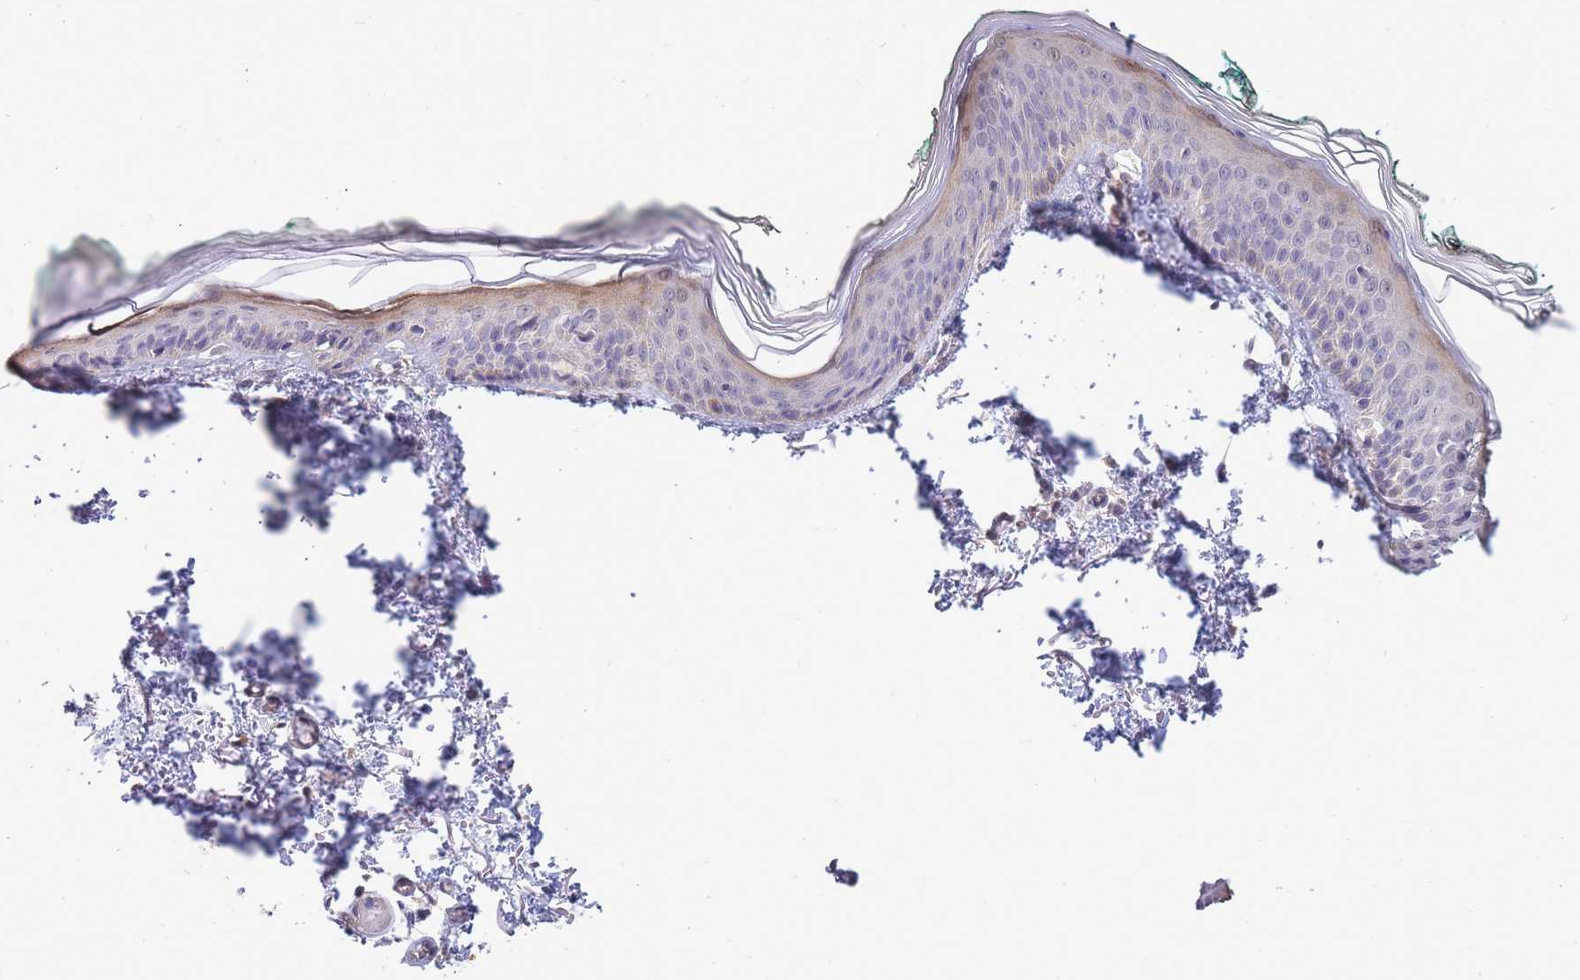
{"staining": {"intensity": "negative", "quantity": "none", "location": "none"}, "tissue": "skin", "cell_type": "Fibroblasts", "image_type": "normal", "snomed": [{"axis": "morphology", "description": "Normal tissue, NOS"}, {"axis": "morphology", "description": "Malignant melanoma, NOS"}, {"axis": "topography", "description": "Skin"}], "caption": "Immunohistochemistry (IHC) image of benign human skin stained for a protein (brown), which displays no staining in fibroblasts.", "gene": "C19orf25", "patient": {"sex": "male", "age": 62}}